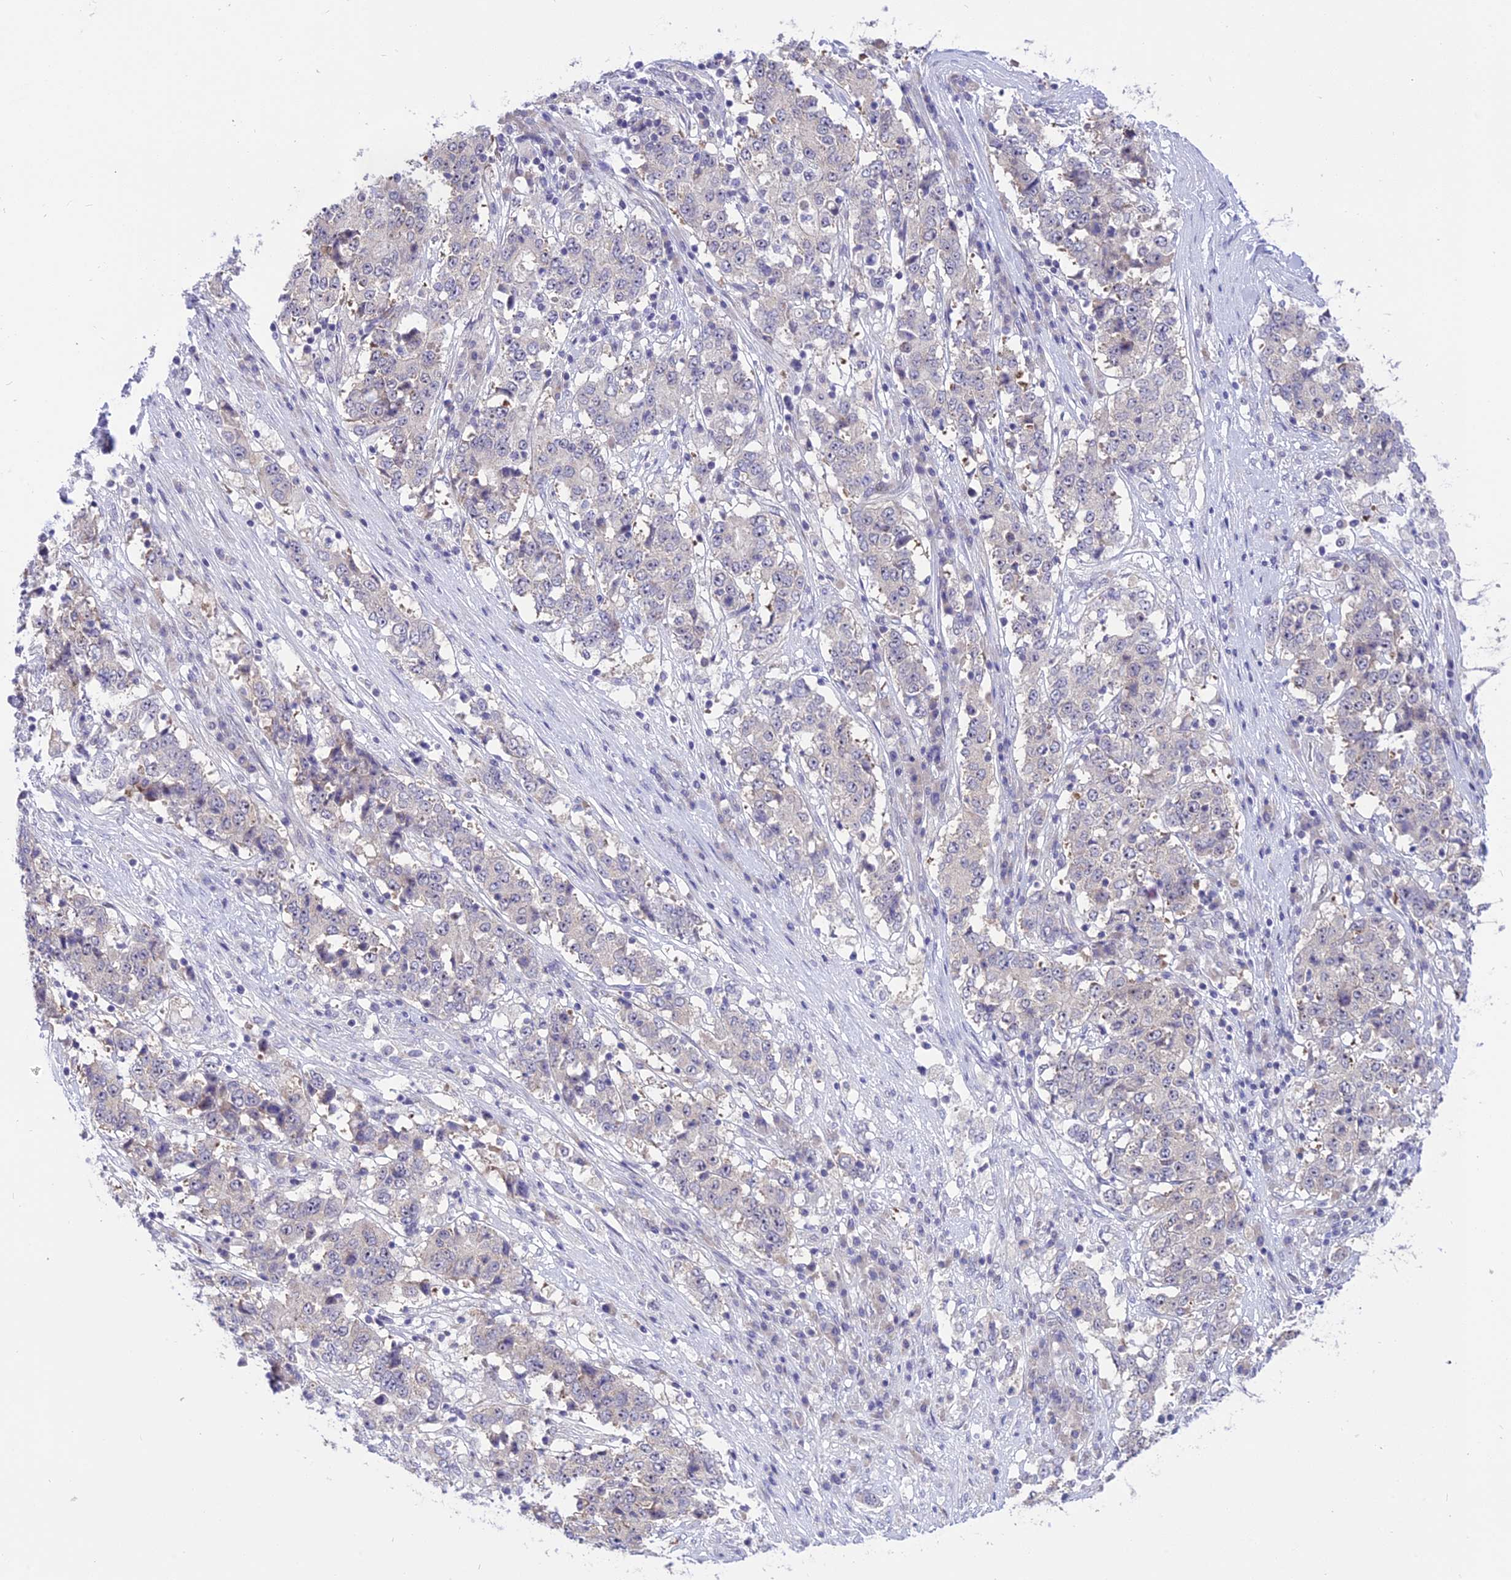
{"staining": {"intensity": "negative", "quantity": "none", "location": "none"}, "tissue": "stomach cancer", "cell_type": "Tumor cells", "image_type": "cancer", "snomed": [{"axis": "morphology", "description": "Adenocarcinoma, NOS"}, {"axis": "topography", "description": "Stomach"}], "caption": "Histopathology image shows no significant protein staining in tumor cells of stomach cancer. Nuclei are stained in blue.", "gene": "ZNF837", "patient": {"sex": "male", "age": 59}}